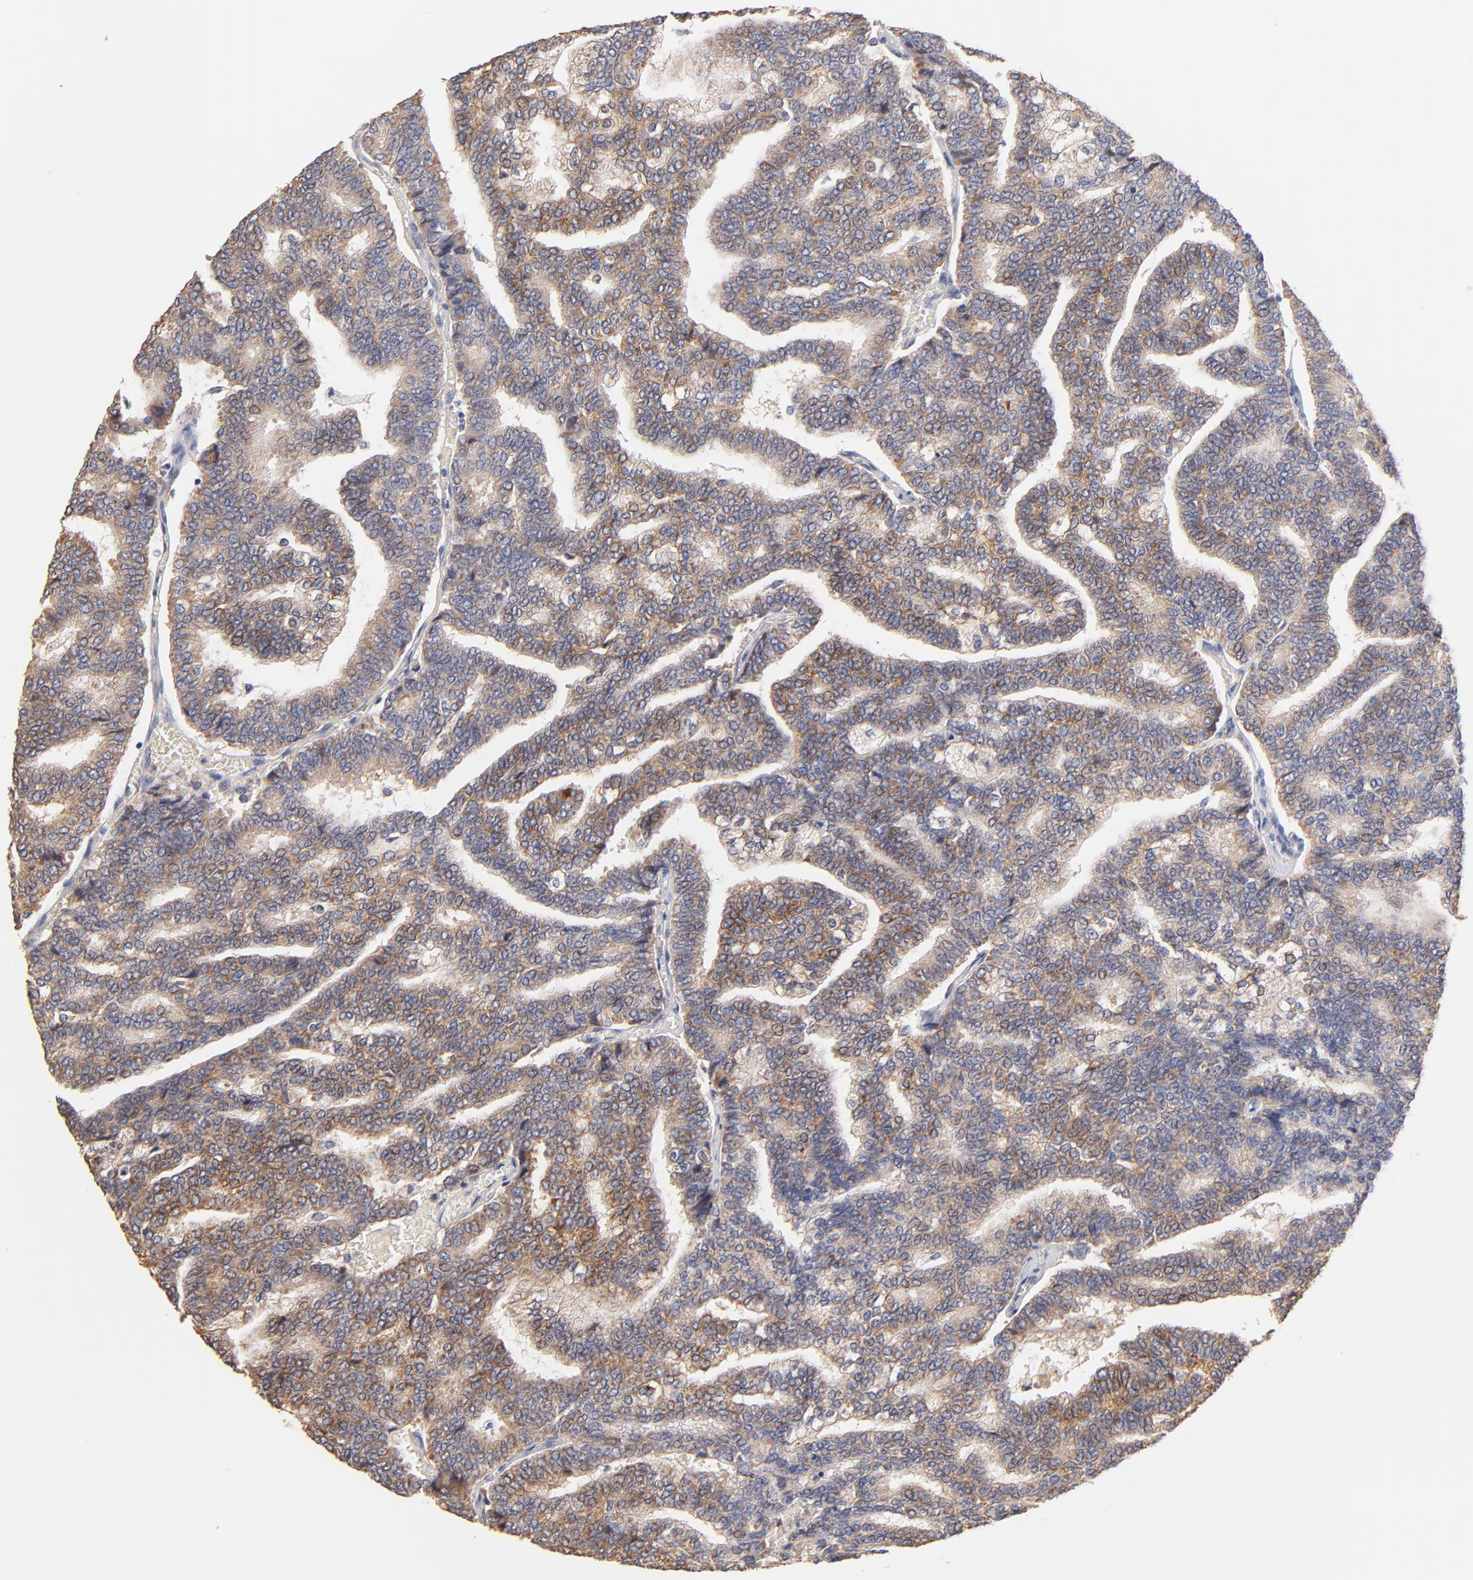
{"staining": {"intensity": "moderate", "quantity": ">75%", "location": "cytoplasmic/membranous"}, "tissue": "thyroid cancer", "cell_type": "Tumor cells", "image_type": "cancer", "snomed": [{"axis": "morphology", "description": "Papillary adenocarcinoma, NOS"}, {"axis": "topography", "description": "Thyroid gland"}], "caption": "Protein staining of thyroid papillary adenocarcinoma tissue reveals moderate cytoplasmic/membranous expression in approximately >75% of tumor cells. (DAB IHC, brown staining for protein, blue staining for nuclei).", "gene": "PTK7", "patient": {"sex": "female", "age": 35}}